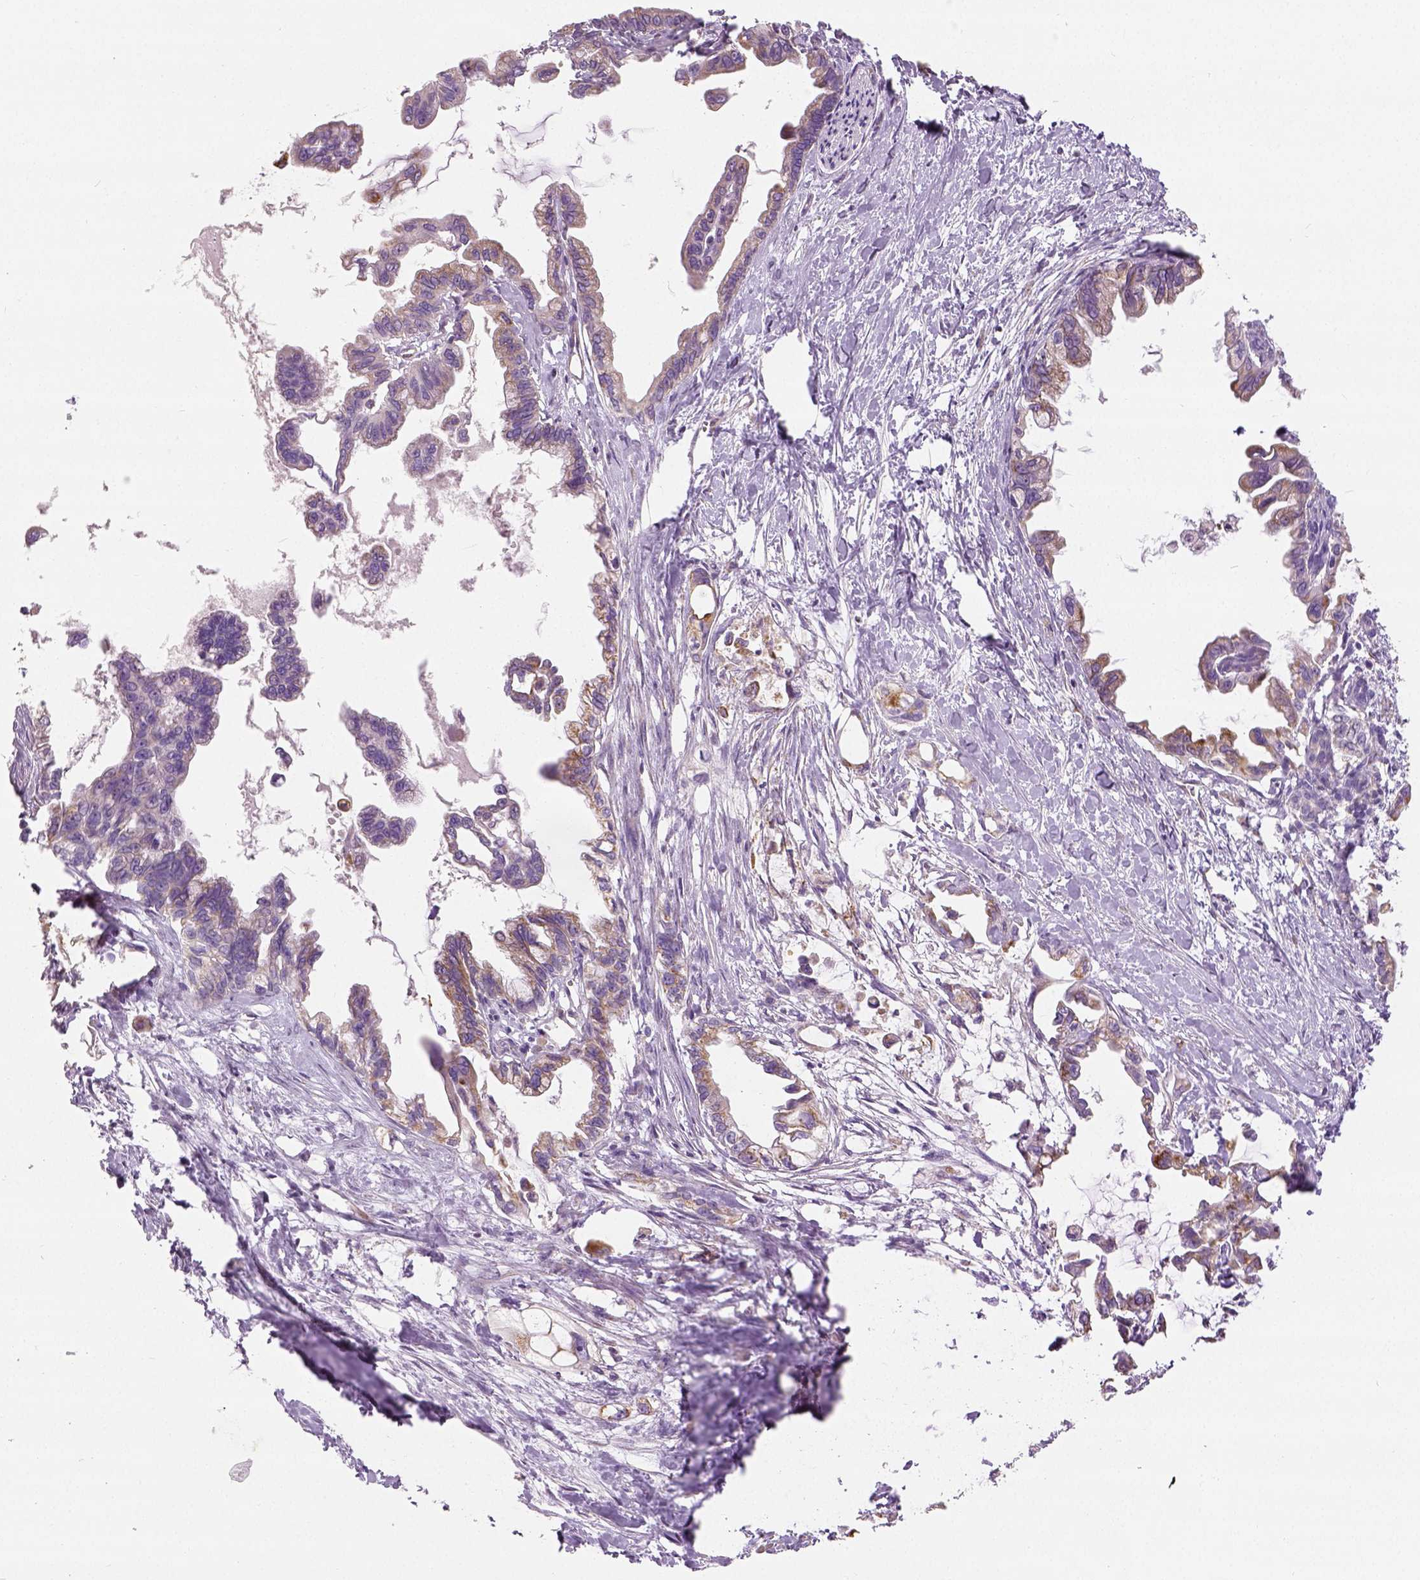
{"staining": {"intensity": "moderate", "quantity": "<25%", "location": "cytoplasmic/membranous"}, "tissue": "pancreatic cancer", "cell_type": "Tumor cells", "image_type": "cancer", "snomed": [{"axis": "morphology", "description": "Adenocarcinoma, NOS"}, {"axis": "topography", "description": "Pancreas"}], "caption": "Brown immunohistochemical staining in human pancreatic cancer demonstrates moderate cytoplasmic/membranous positivity in about <25% of tumor cells. Ihc stains the protein of interest in brown and the nuclei are stained blue.", "gene": "PGAM5", "patient": {"sex": "male", "age": 61}}